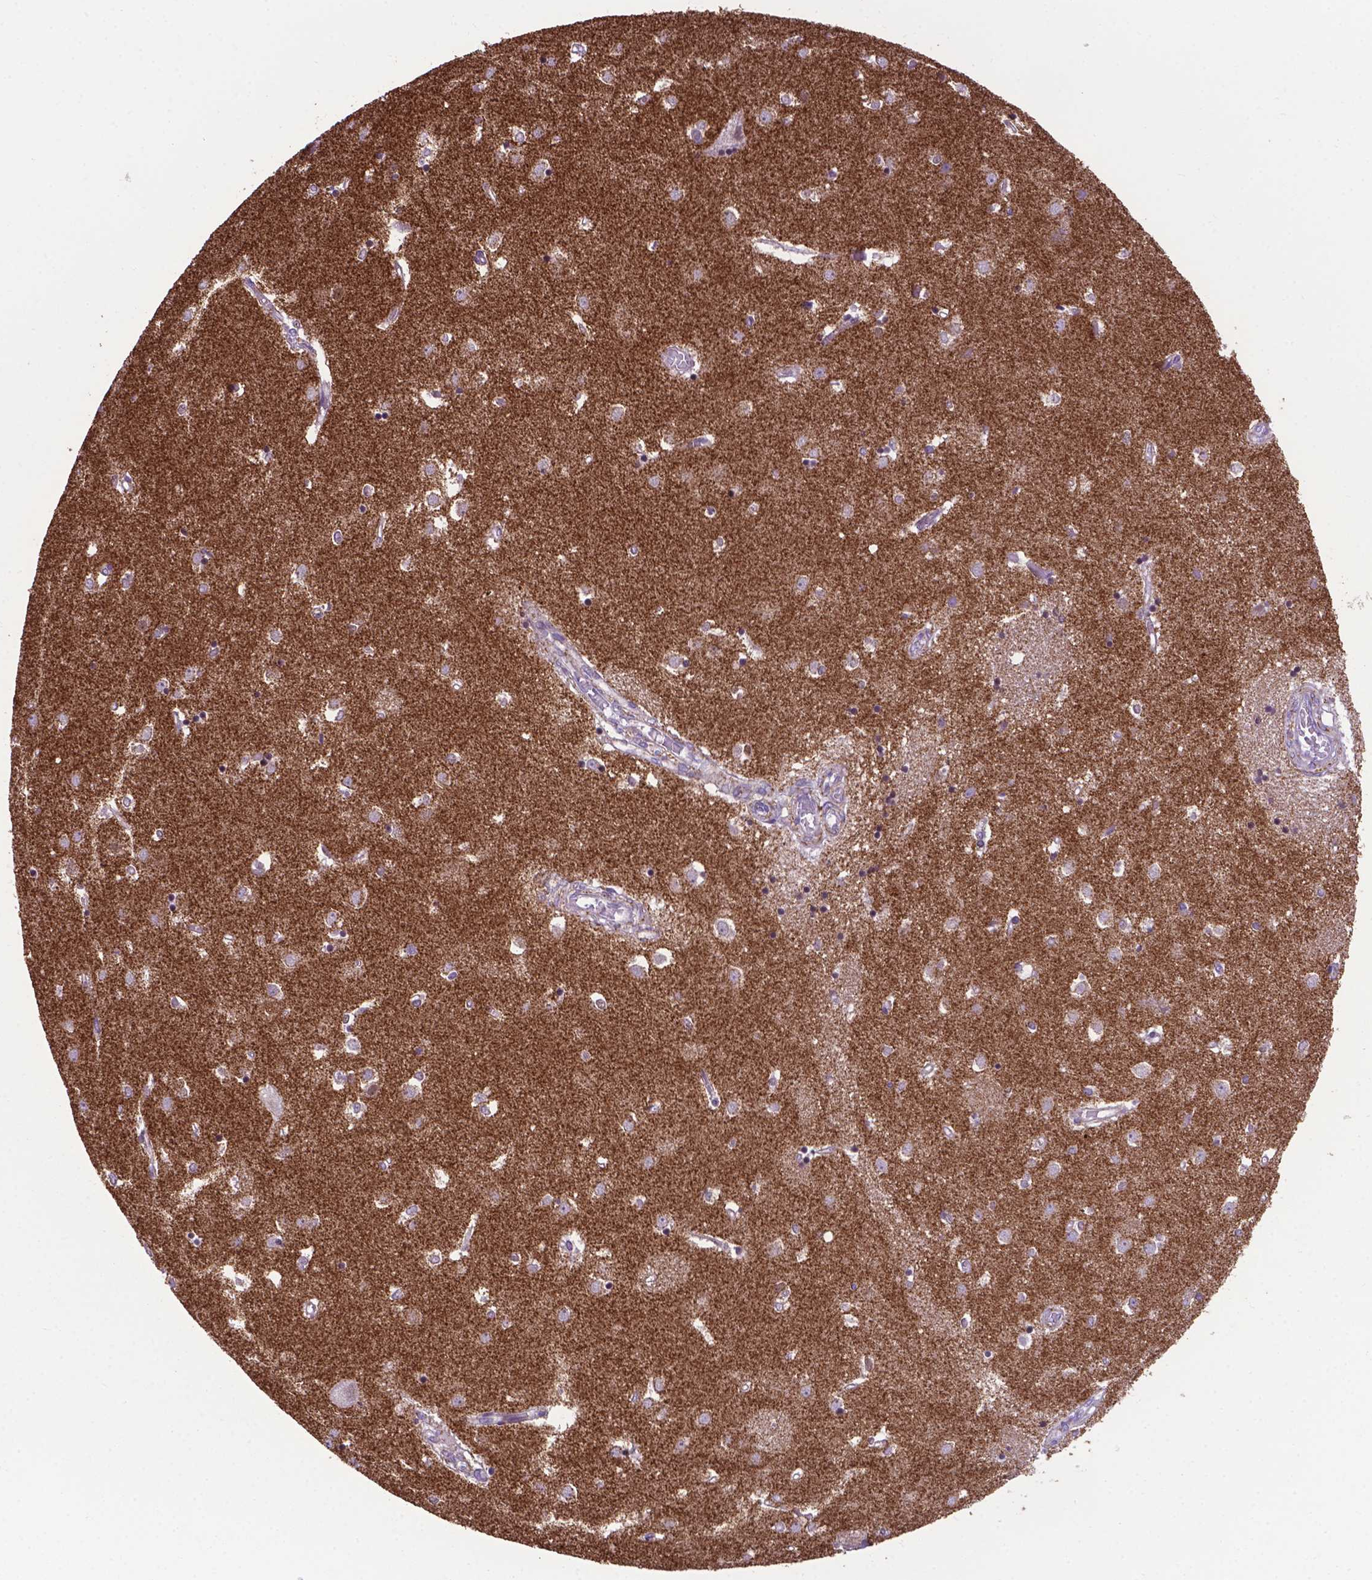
{"staining": {"intensity": "moderate", "quantity": ">75%", "location": "cytoplasmic/membranous"}, "tissue": "caudate", "cell_type": "Glial cells", "image_type": "normal", "snomed": [{"axis": "morphology", "description": "Normal tissue, NOS"}, {"axis": "topography", "description": "Lateral ventricle wall"}], "caption": "Protein expression analysis of benign caudate shows moderate cytoplasmic/membranous positivity in about >75% of glial cells. (brown staining indicates protein expression, while blue staining denotes nuclei).", "gene": "POU3F3", "patient": {"sex": "male", "age": 54}}